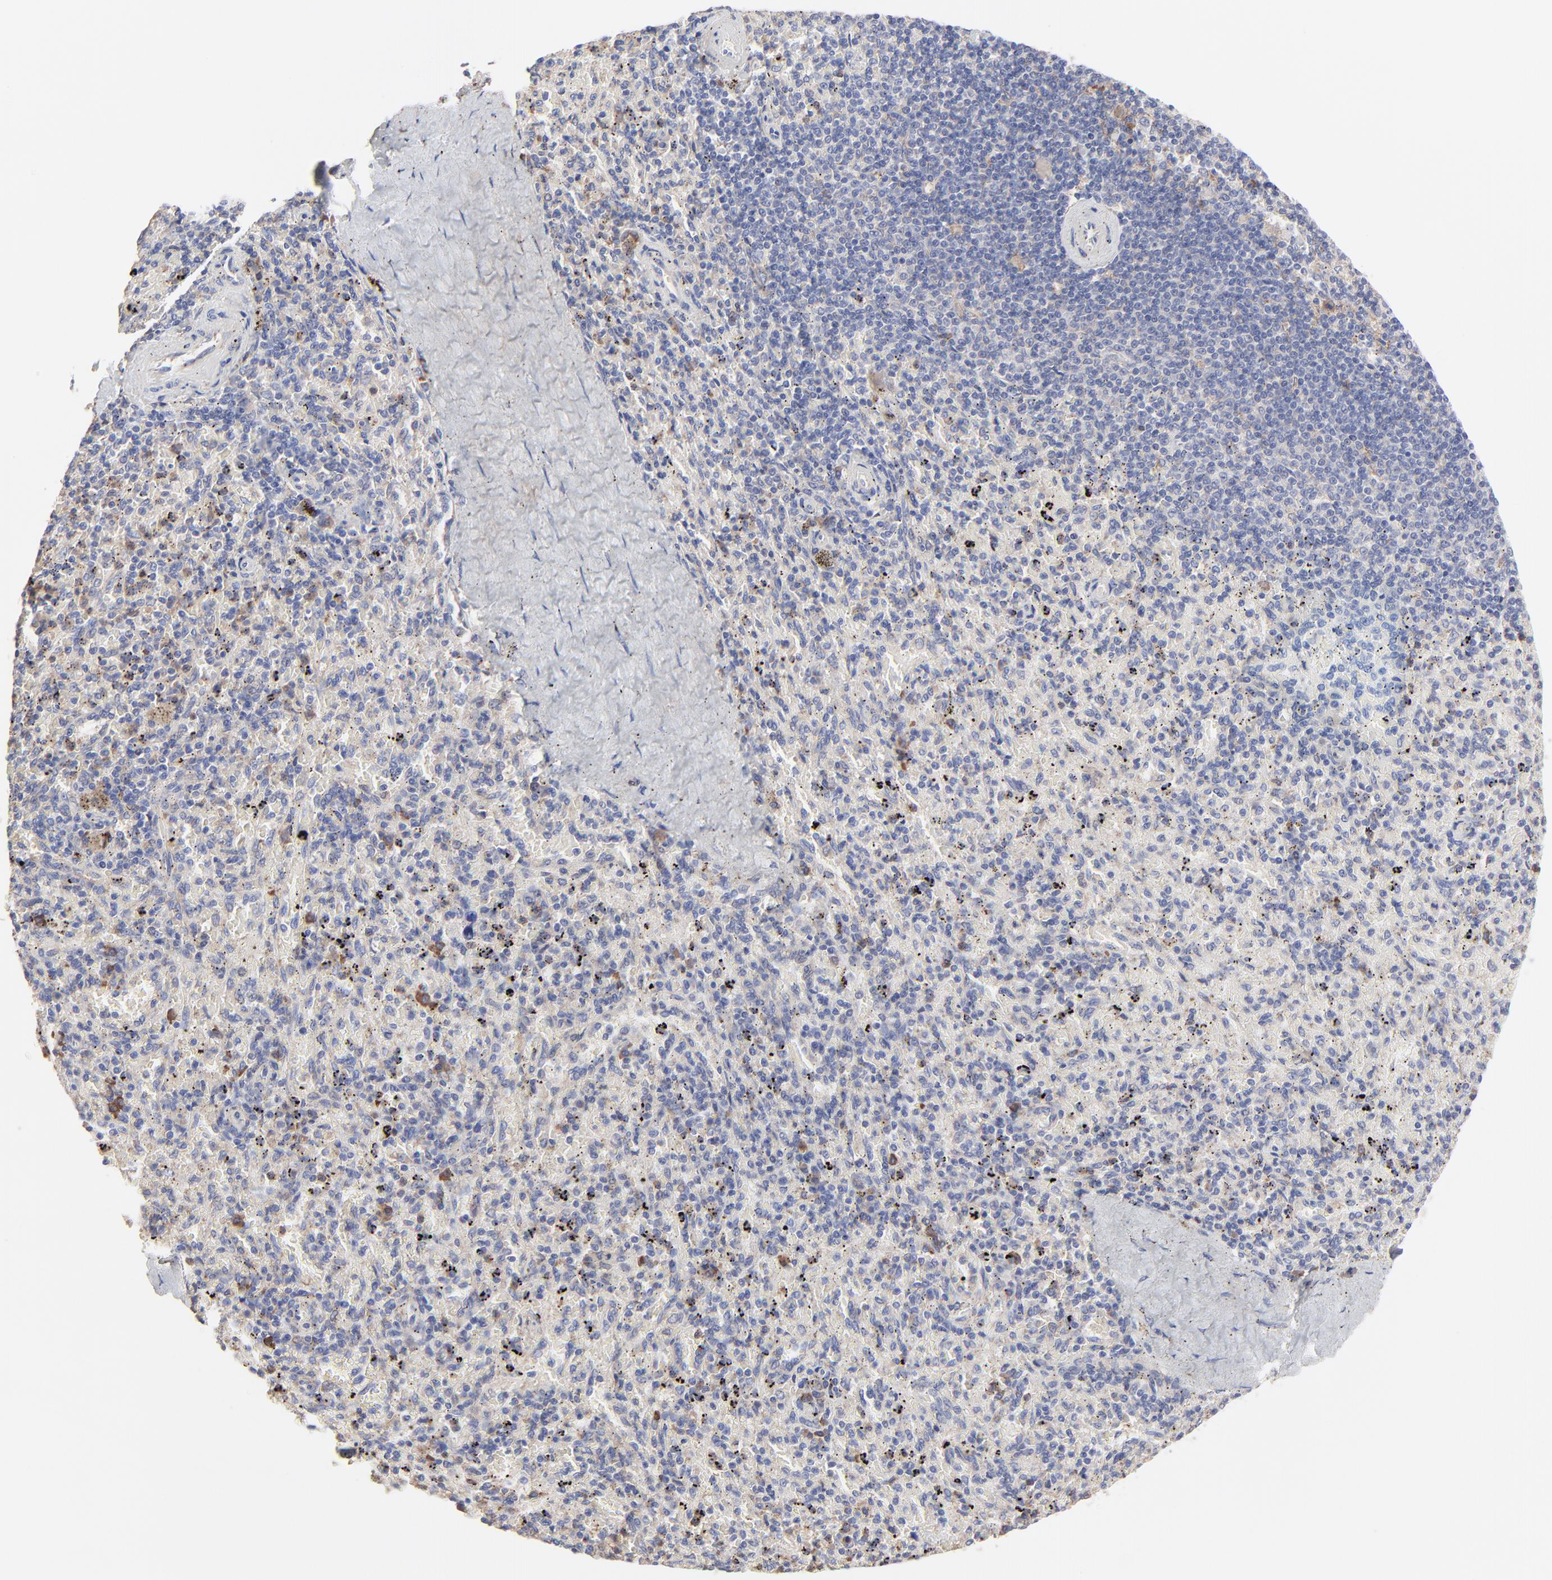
{"staining": {"intensity": "negative", "quantity": "none", "location": "none"}, "tissue": "spleen", "cell_type": "Cells in red pulp", "image_type": "normal", "snomed": [{"axis": "morphology", "description": "Normal tissue, NOS"}, {"axis": "topography", "description": "Spleen"}], "caption": "Image shows no significant protein staining in cells in red pulp of unremarkable spleen. The staining is performed using DAB (3,3'-diaminobenzidine) brown chromogen with nuclei counter-stained in using hematoxylin.", "gene": "PPFIBP2", "patient": {"sex": "female", "age": 43}}